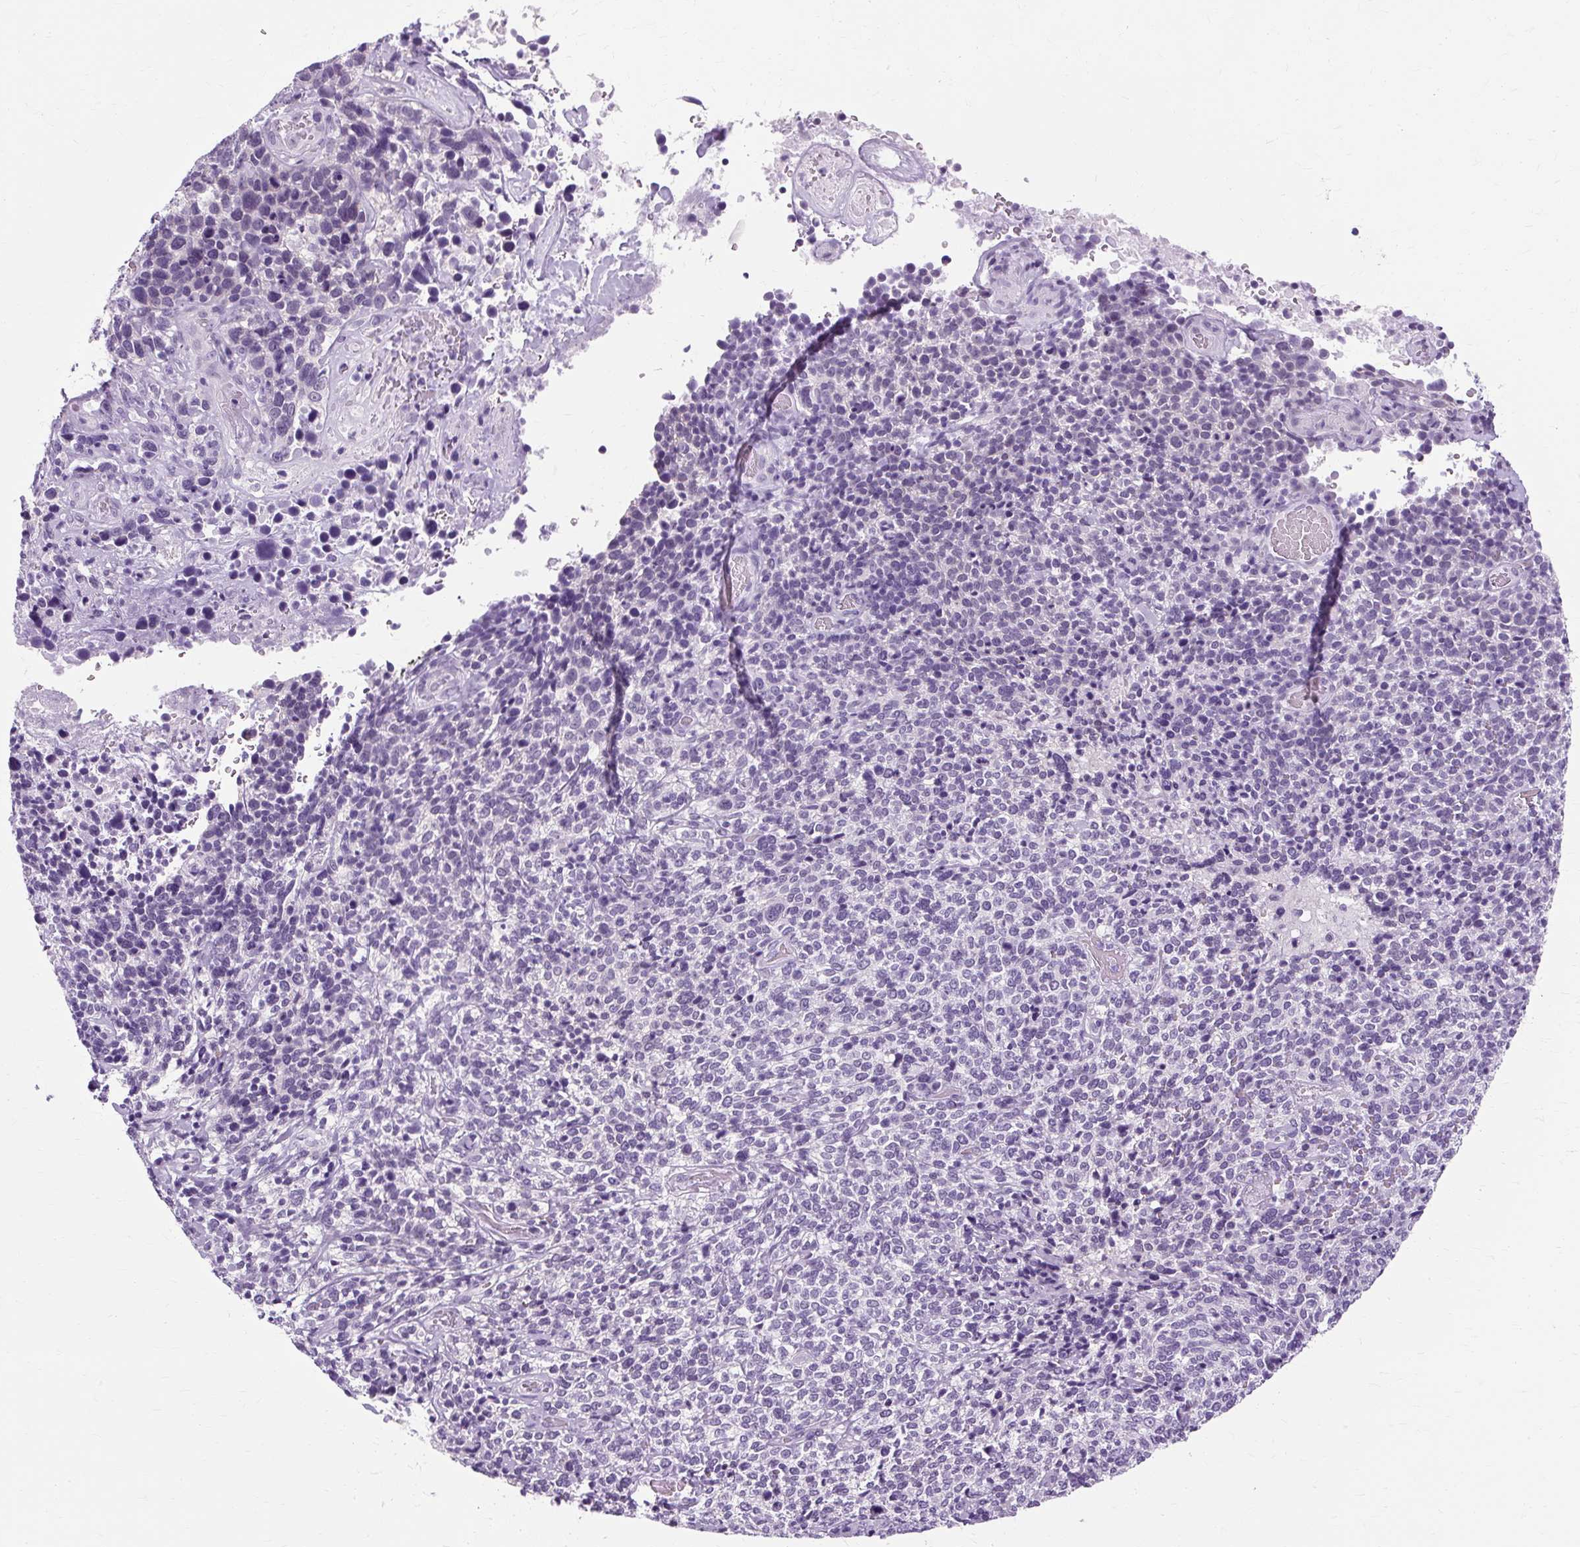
{"staining": {"intensity": "negative", "quantity": "none", "location": "none"}, "tissue": "cervical cancer", "cell_type": "Tumor cells", "image_type": "cancer", "snomed": [{"axis": "morphology", "description": "Squamous cell carcinoma, NOS"}, {"axis": "topography", "description": "Cervix"}], "caption": "There is no significant expression in tumor cells of squamous cell carcinoma (cervical).", "gene": "RYBP", "patient": {"sex": "female", "age": 46}}